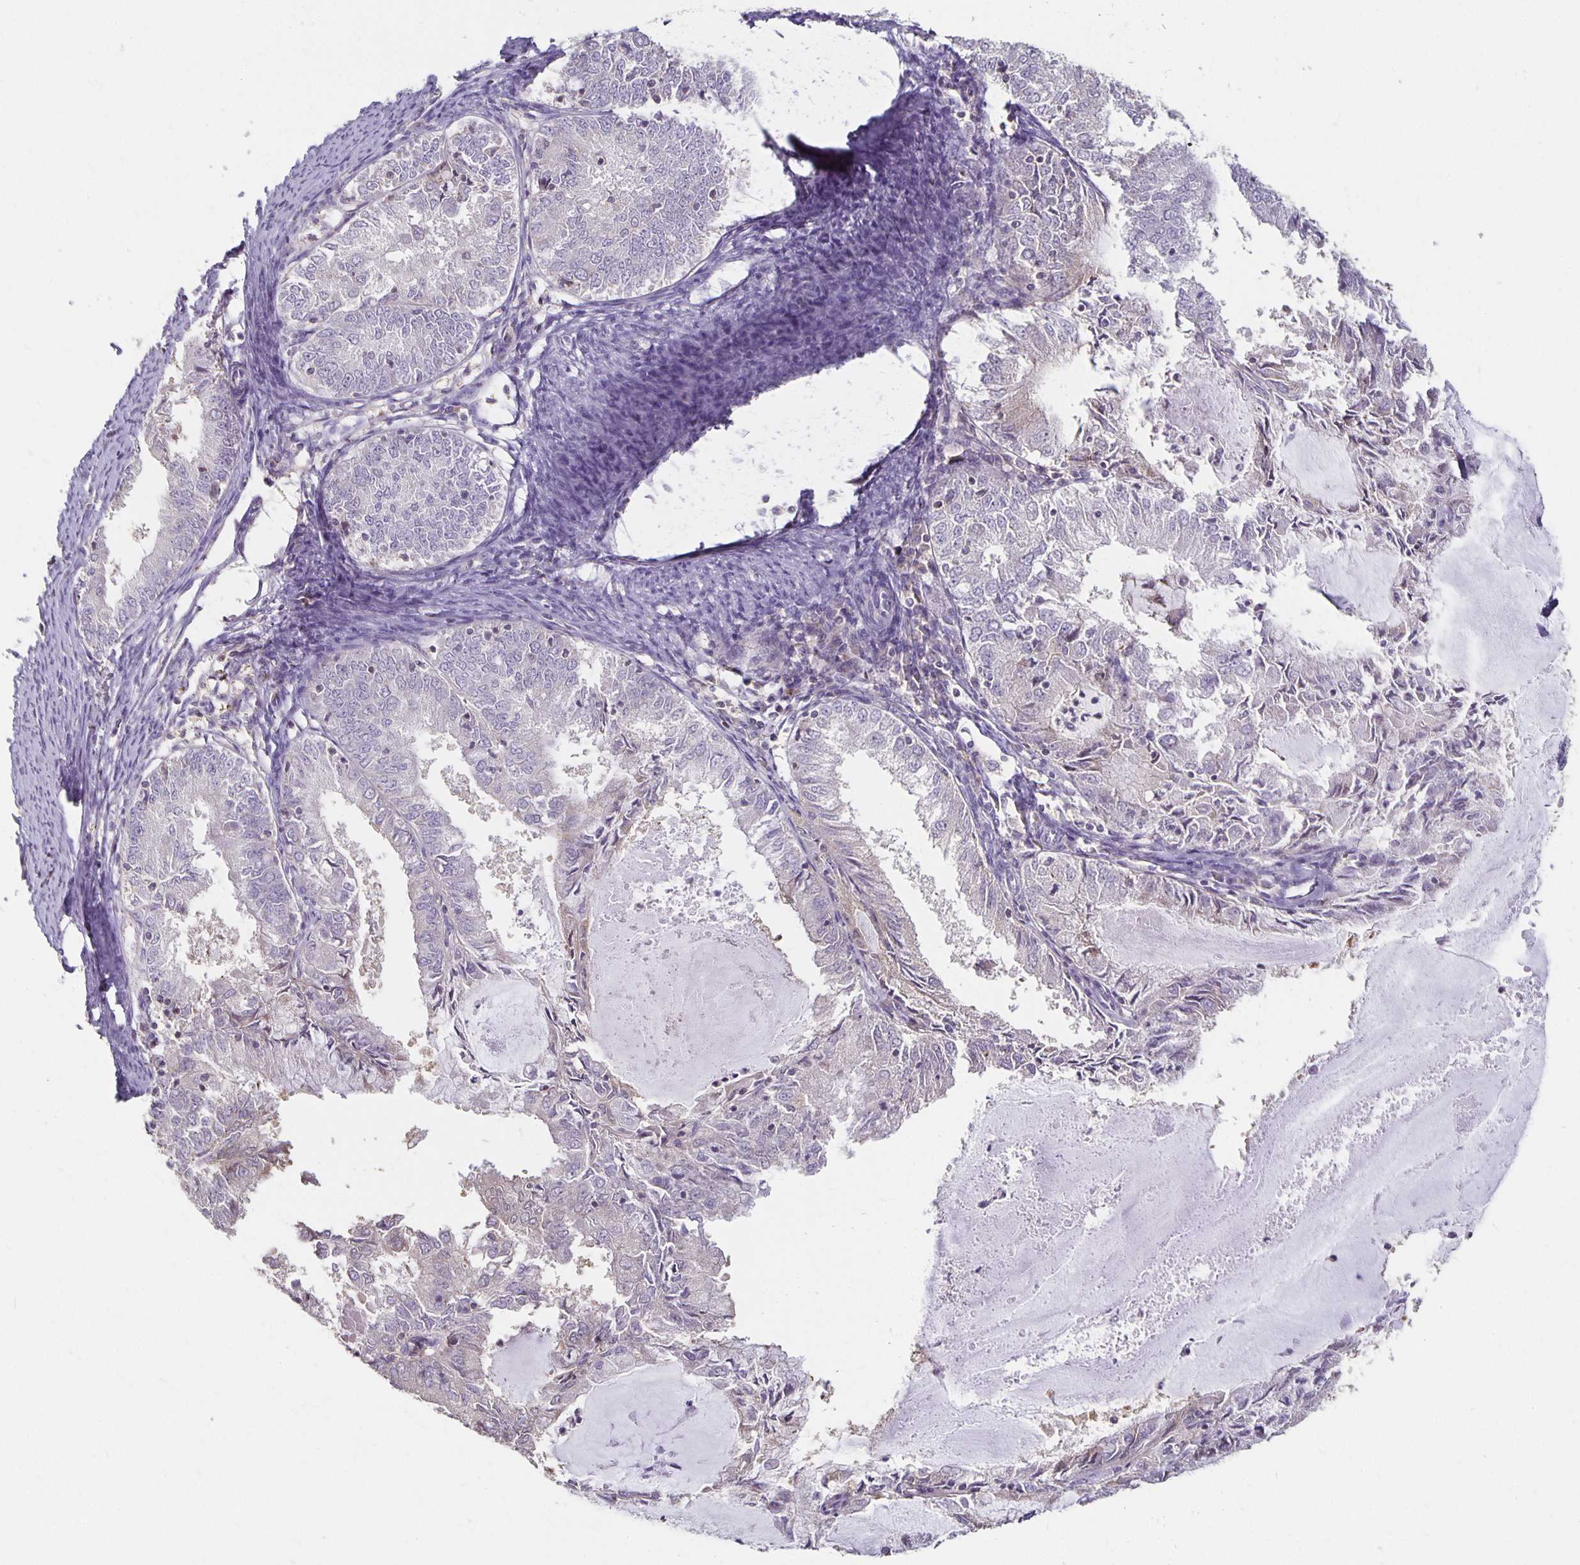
{"staining": {"intensity": "negative", "quantity": "none", "location": "none"}, "tissue": "endometrial cancer", "cell_type": "Tumor cells", "image_type": "cancer", "snomed": [{"axis": "morphology", "description": "Adenocarcinoma, NOS"}, {"axis": "topography", "description": "Endometrium"}], "caption": "Immunohistochemistry micrograph of neoplastic tissue: endometrial cancer (adenocarcinoma) stained with DAB (3,3'-diaminobenzidine) exhibits no significant protein positivity in tumor cells.", "gene": "CST6", "patient": {"sex": "female", "age": 57}}